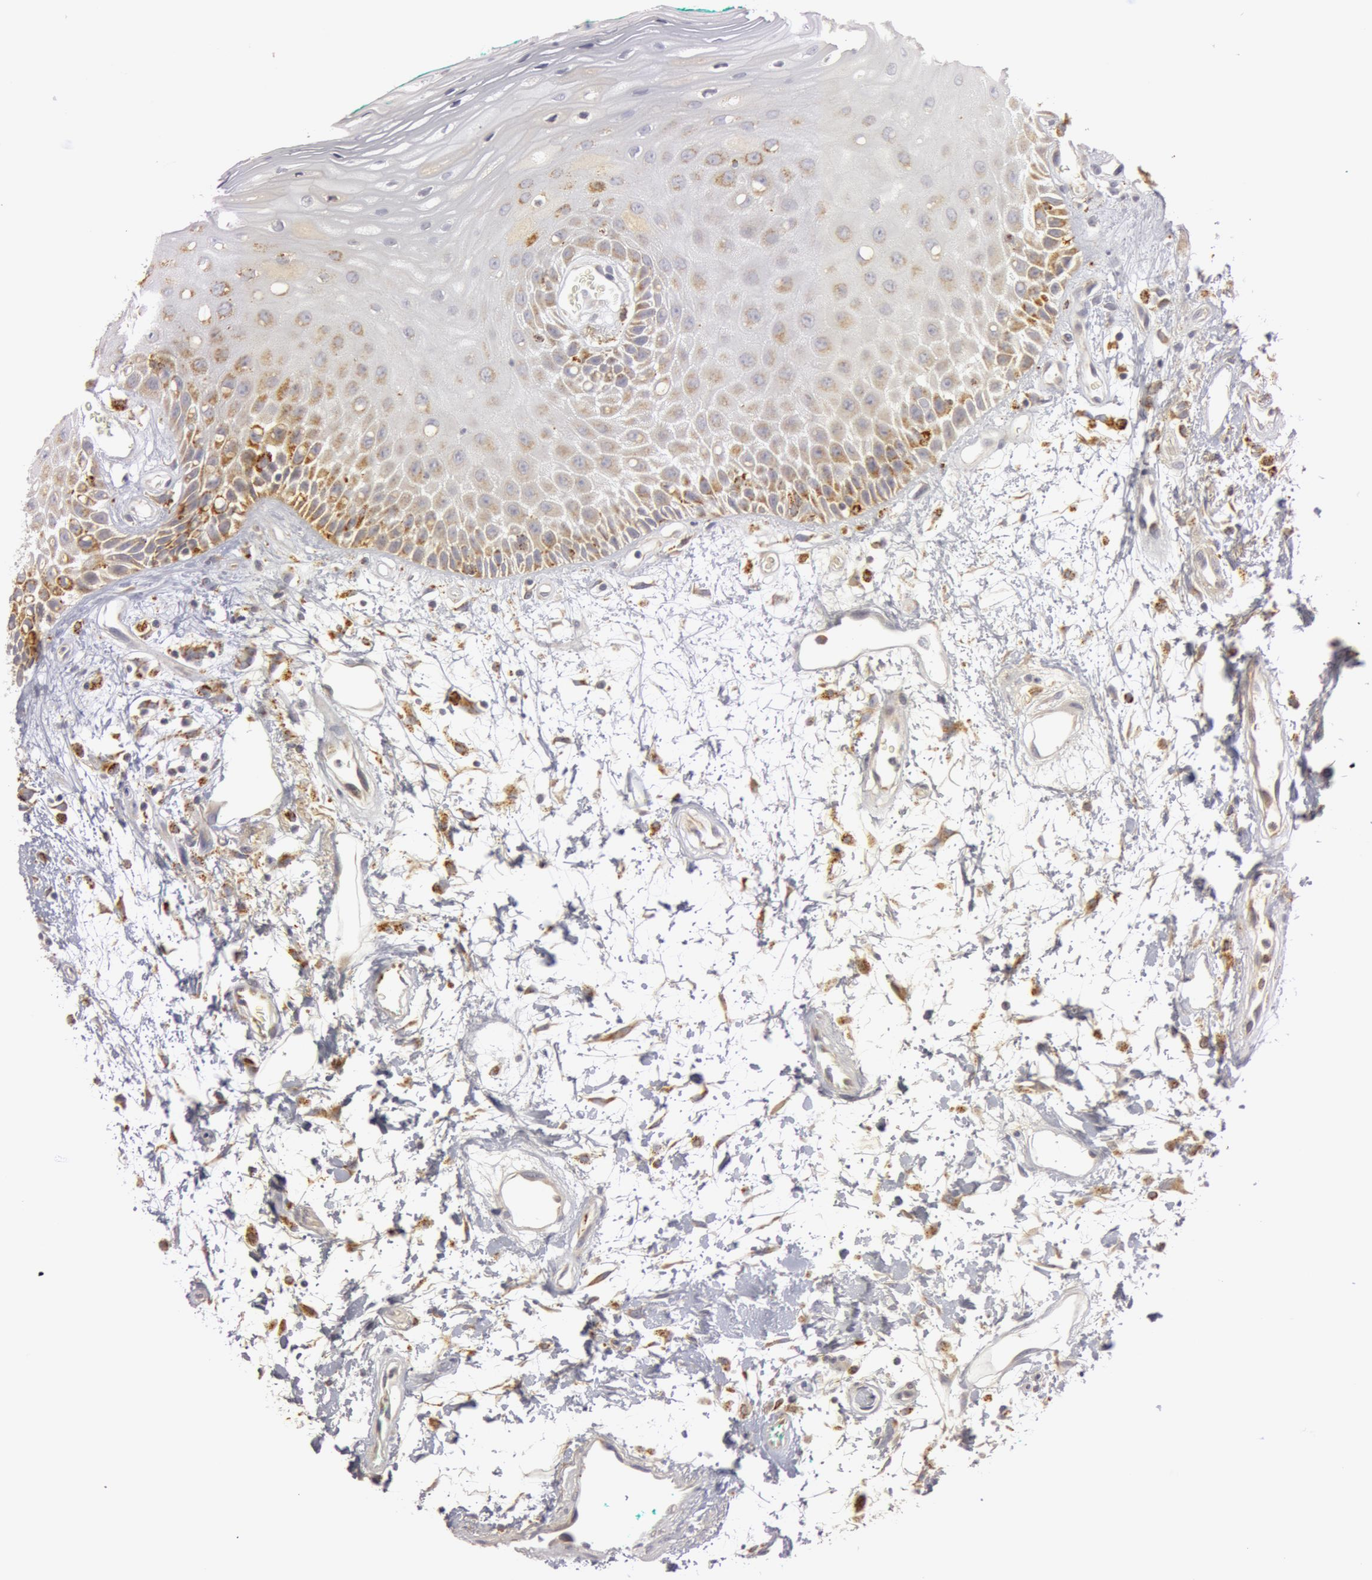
{"staining": {"intensity": "moderate", "quantity": "25%-75%", "location": "cytoplasmic/membranous"}, "tissue": "oral mucosa", "cell_type": "Squamous epithelial cells", "image_type": "normal", "snomed": [{"axis": "morphology", "description": "Normal tissue, NOS"}, {"axis": "morphology", "description": "Squamous cell carcinoma, NOS"}, {"axis": "topography", "description": "Skeletal muscle"}, {"axis": "topography", "description": "Oral tissue"}, {"axis": "topography", "description": "Head-Neck"}], "caption": "Immunohistochemistry (IHC) of normal oral mucosa displays medium levels of moderate cytoplasmic/membranous staining in approximately 25%-75% of squamous epithelial cells.", "gene": "C7", "patient": {"sex": "female", "age": 84}}